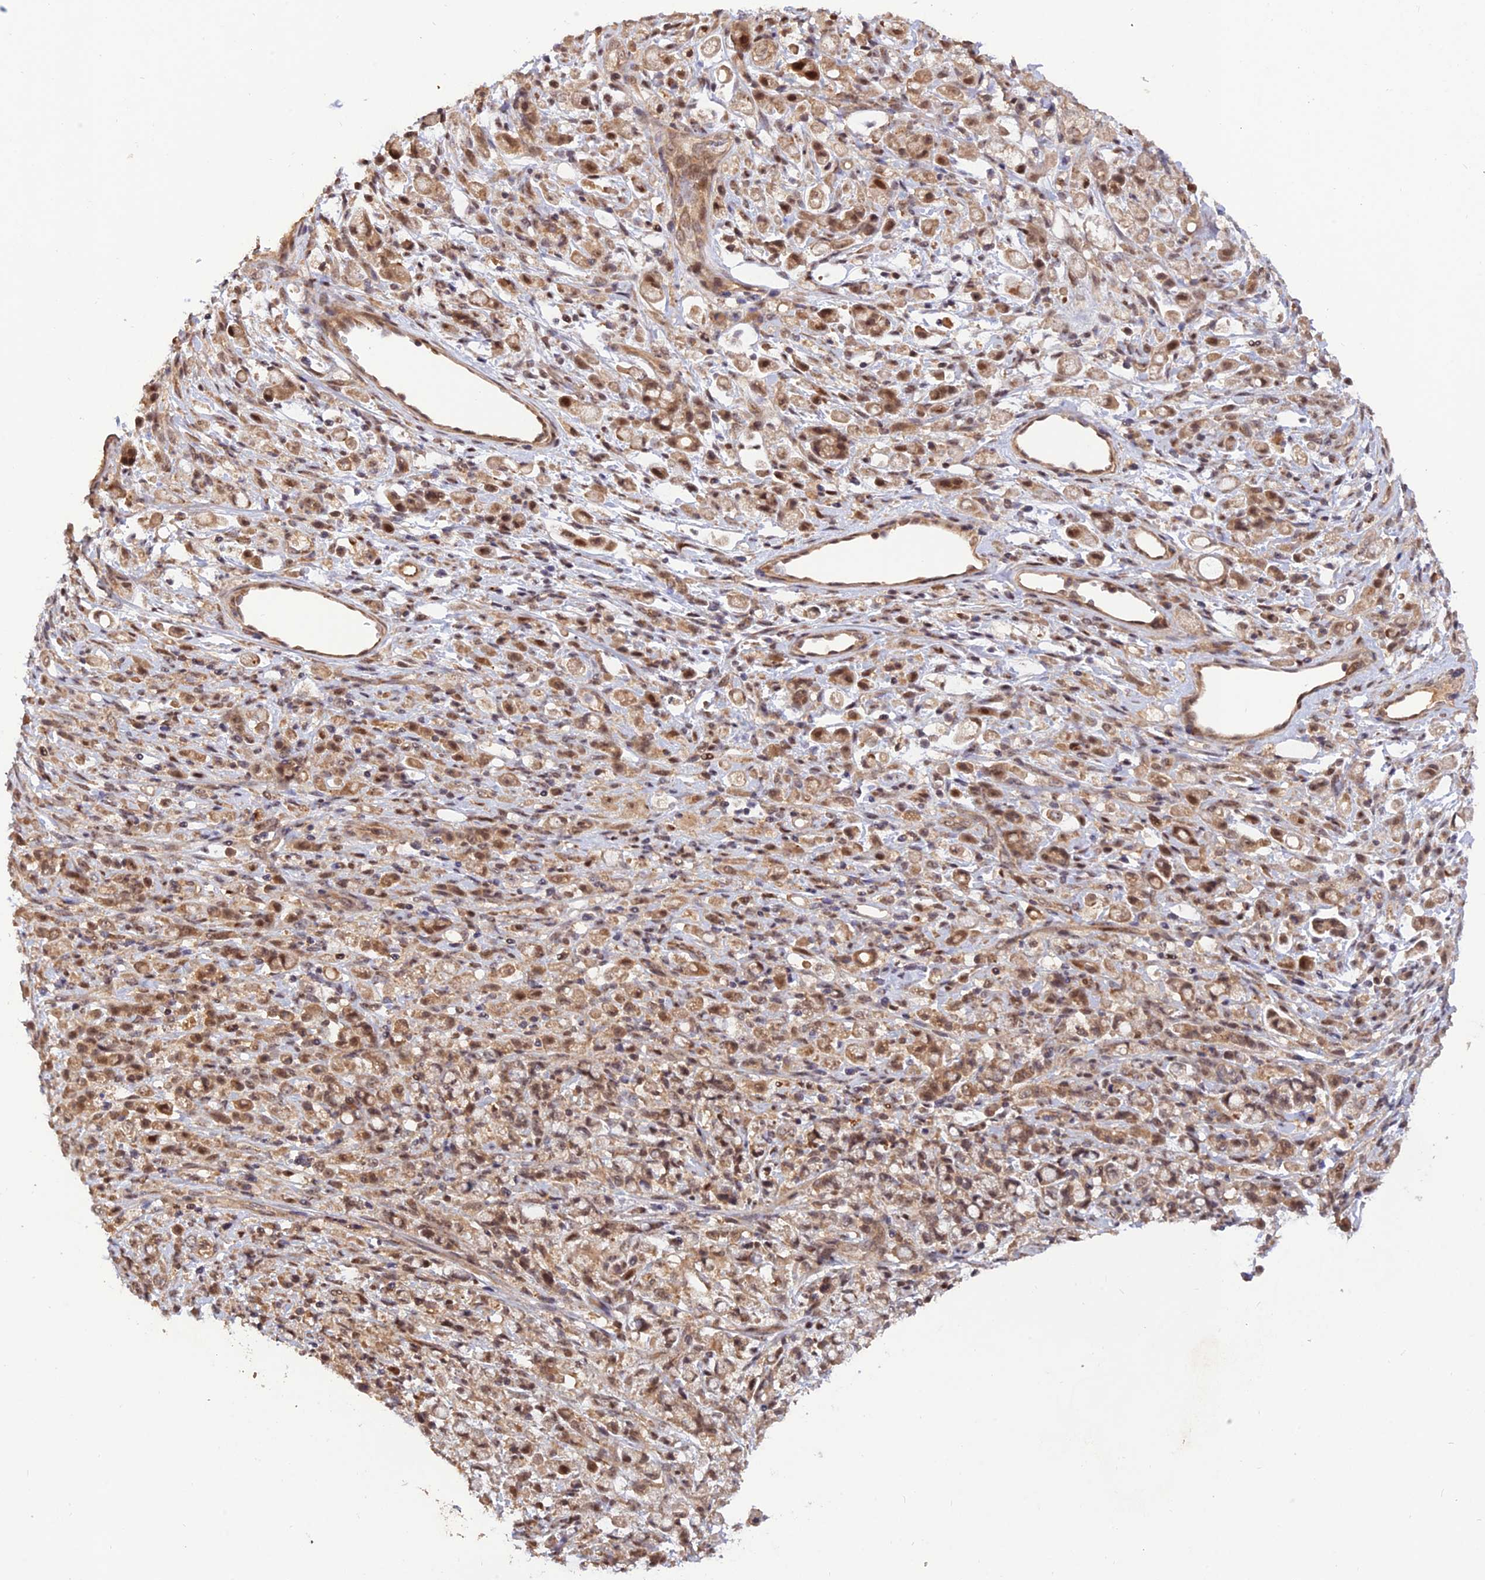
{"staining": {"intensity": "moderate", "quantity": ">75%", "location": "cytoplasmic/membranous,nuclear"}, "tissue": "stomach cancer", "cell_type": "Tumor cells", "image_type": "cancer", "snomed": [{"axis": "morphology", "description": "Adenocarcinoma, NOS"}, {"axis": "topography", "description": "Stomach"}], "caption": "This micrograph demonstrates immunohistochemistry staining of stomach cancer, with medium moderate cytoplasmic/membranous and nuclear expression in approximately >75% of tumor cells.", "gene": "REV1", "patient": {"sex": "female", "age": 60}}